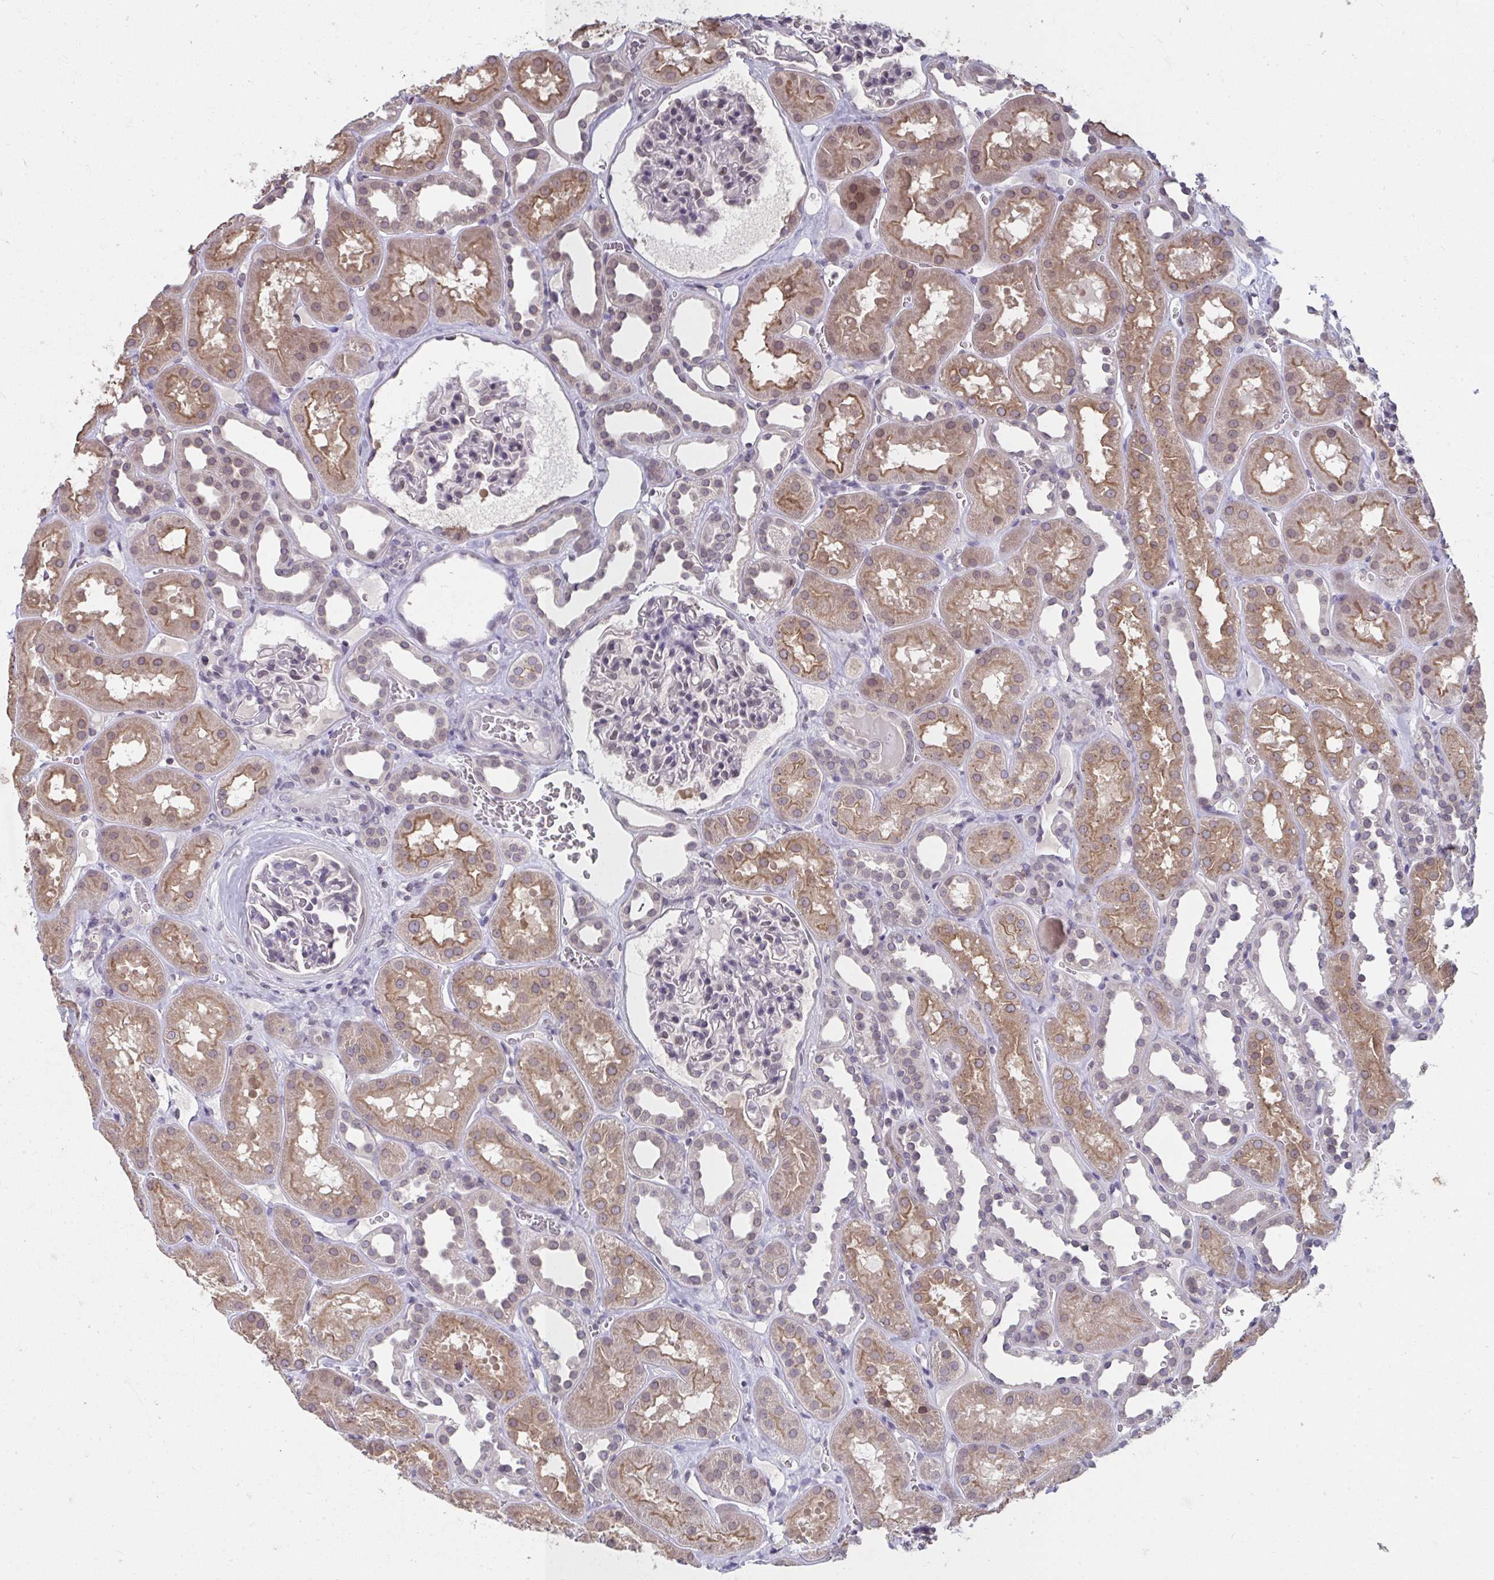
{"staining": {"intensity": "negative", "quantity": "none", "location": "none"}, "tissue": "kidney", "cell_type": "Cells in glomeruli", "image_type": "normal", "snomed": [{"axis": "morphology", "description": "Normal tissue, NOS"}, {"axis": "topography", "description": "Kidney"}], "caption": "Micrograph shows no protein staining in cells in glomeruli of benign kidney. The staining was performed using DAB to visualize the protein expression in brown, while the nuclei were stained in blue with hematoxylin (Magnification: 20x).", "gene": "NUP133", "patient": {"sex": "female", "age": 41}}